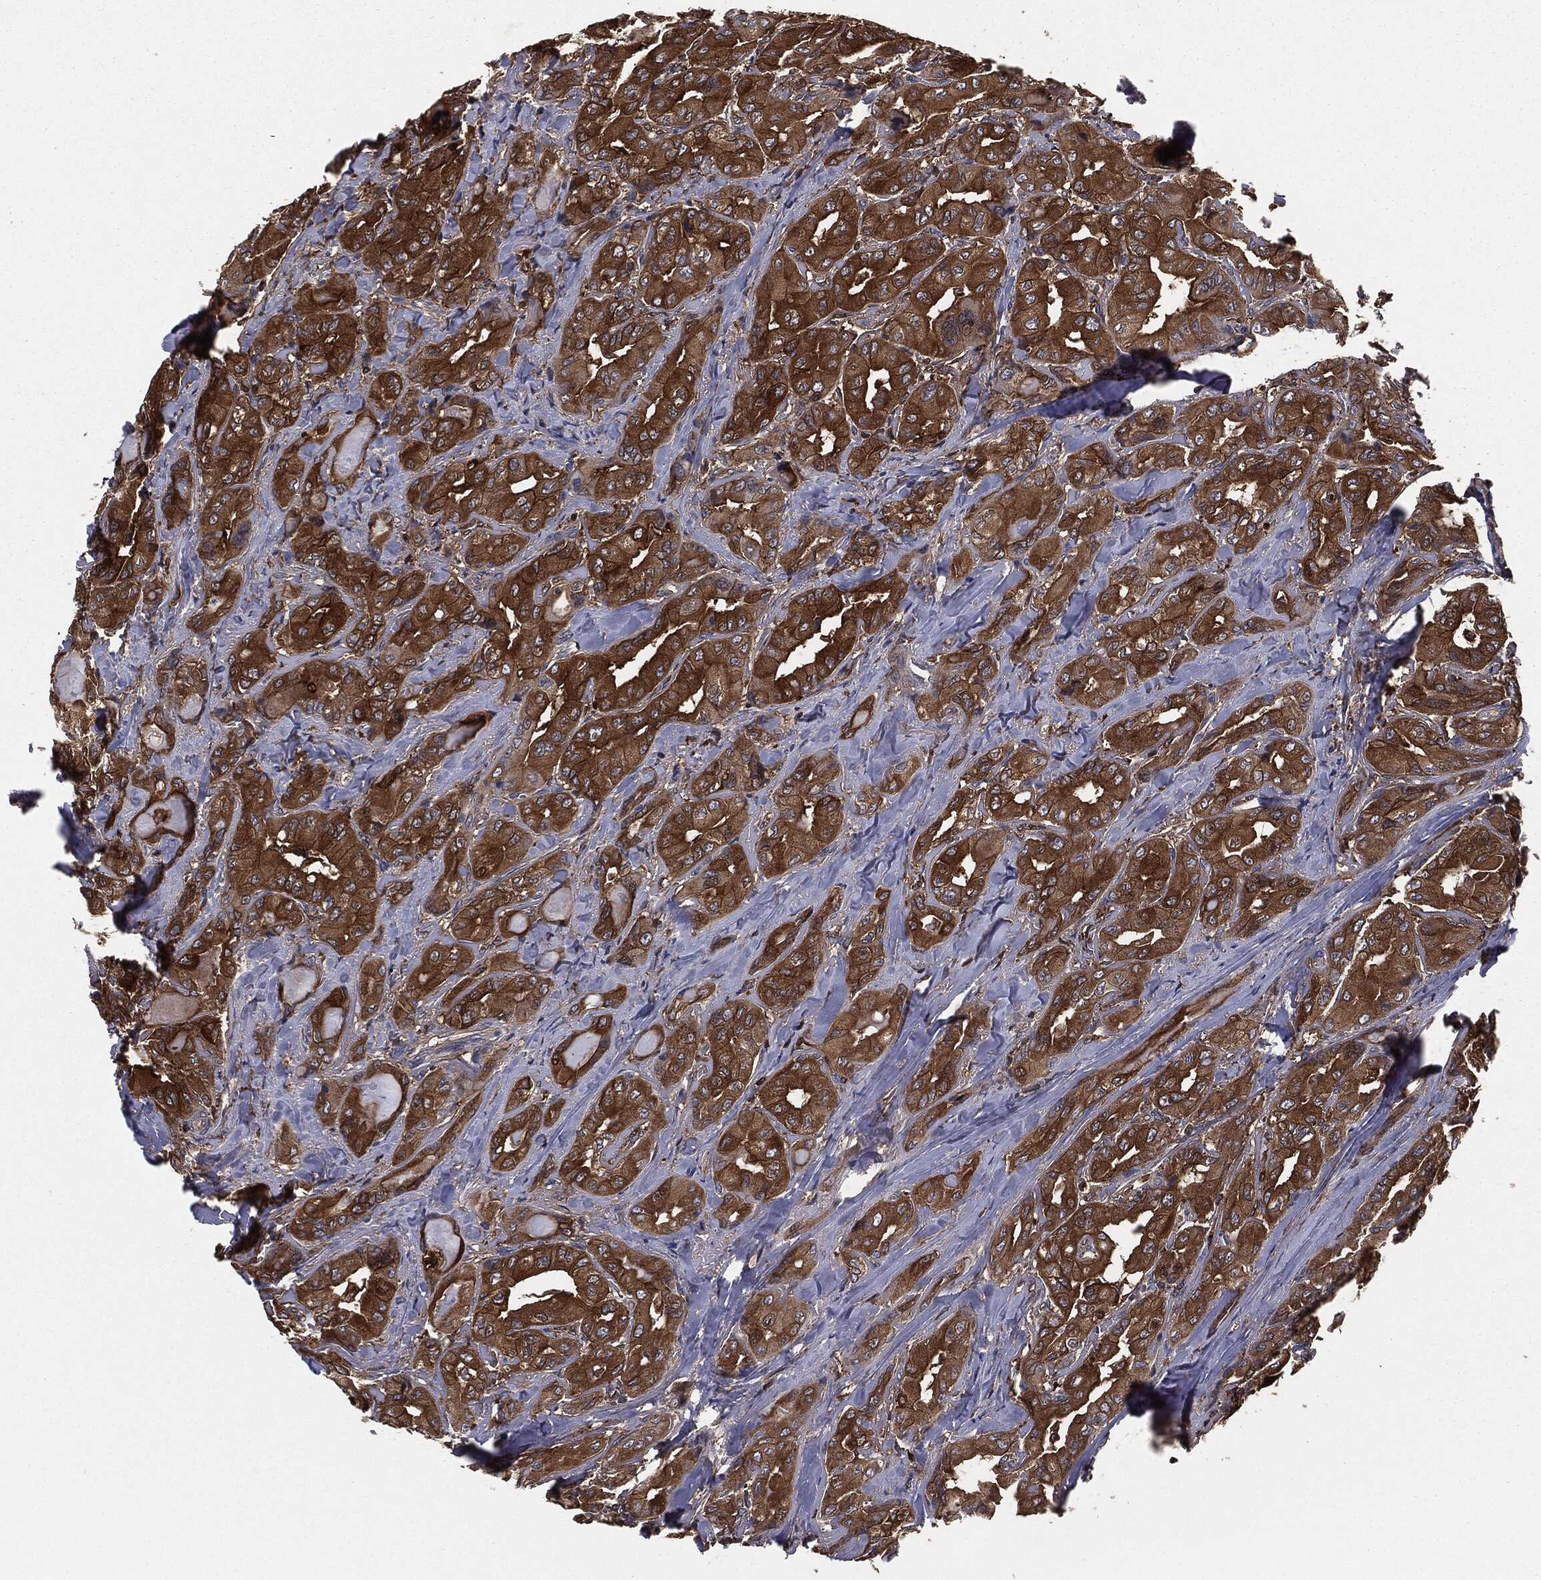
{"staining": {"intensity": "strong", "quantity": ">75%", "location": "cytoplasmic/membranous"}, "tissue": "thyroid cancer", "cell_type": "Tumor cells", "image_type": "cancer", "snomed": [{"axis": "morphology", "description": "Normal tissue, NOS"}, {"axis": "morphology", "description": "Papillary adenocarcinoma, NOS"}, {"axis": "topography", "description": "Thyroid gland"}], "caption": "Protein staining of thyroid papillary adenocarcinoma tissue reveals strong cytoplasmic/membranous positivity in about >75% of tumor cells.", "gene": "GNB5", "patient": {"sex": "female", "age": 66}}